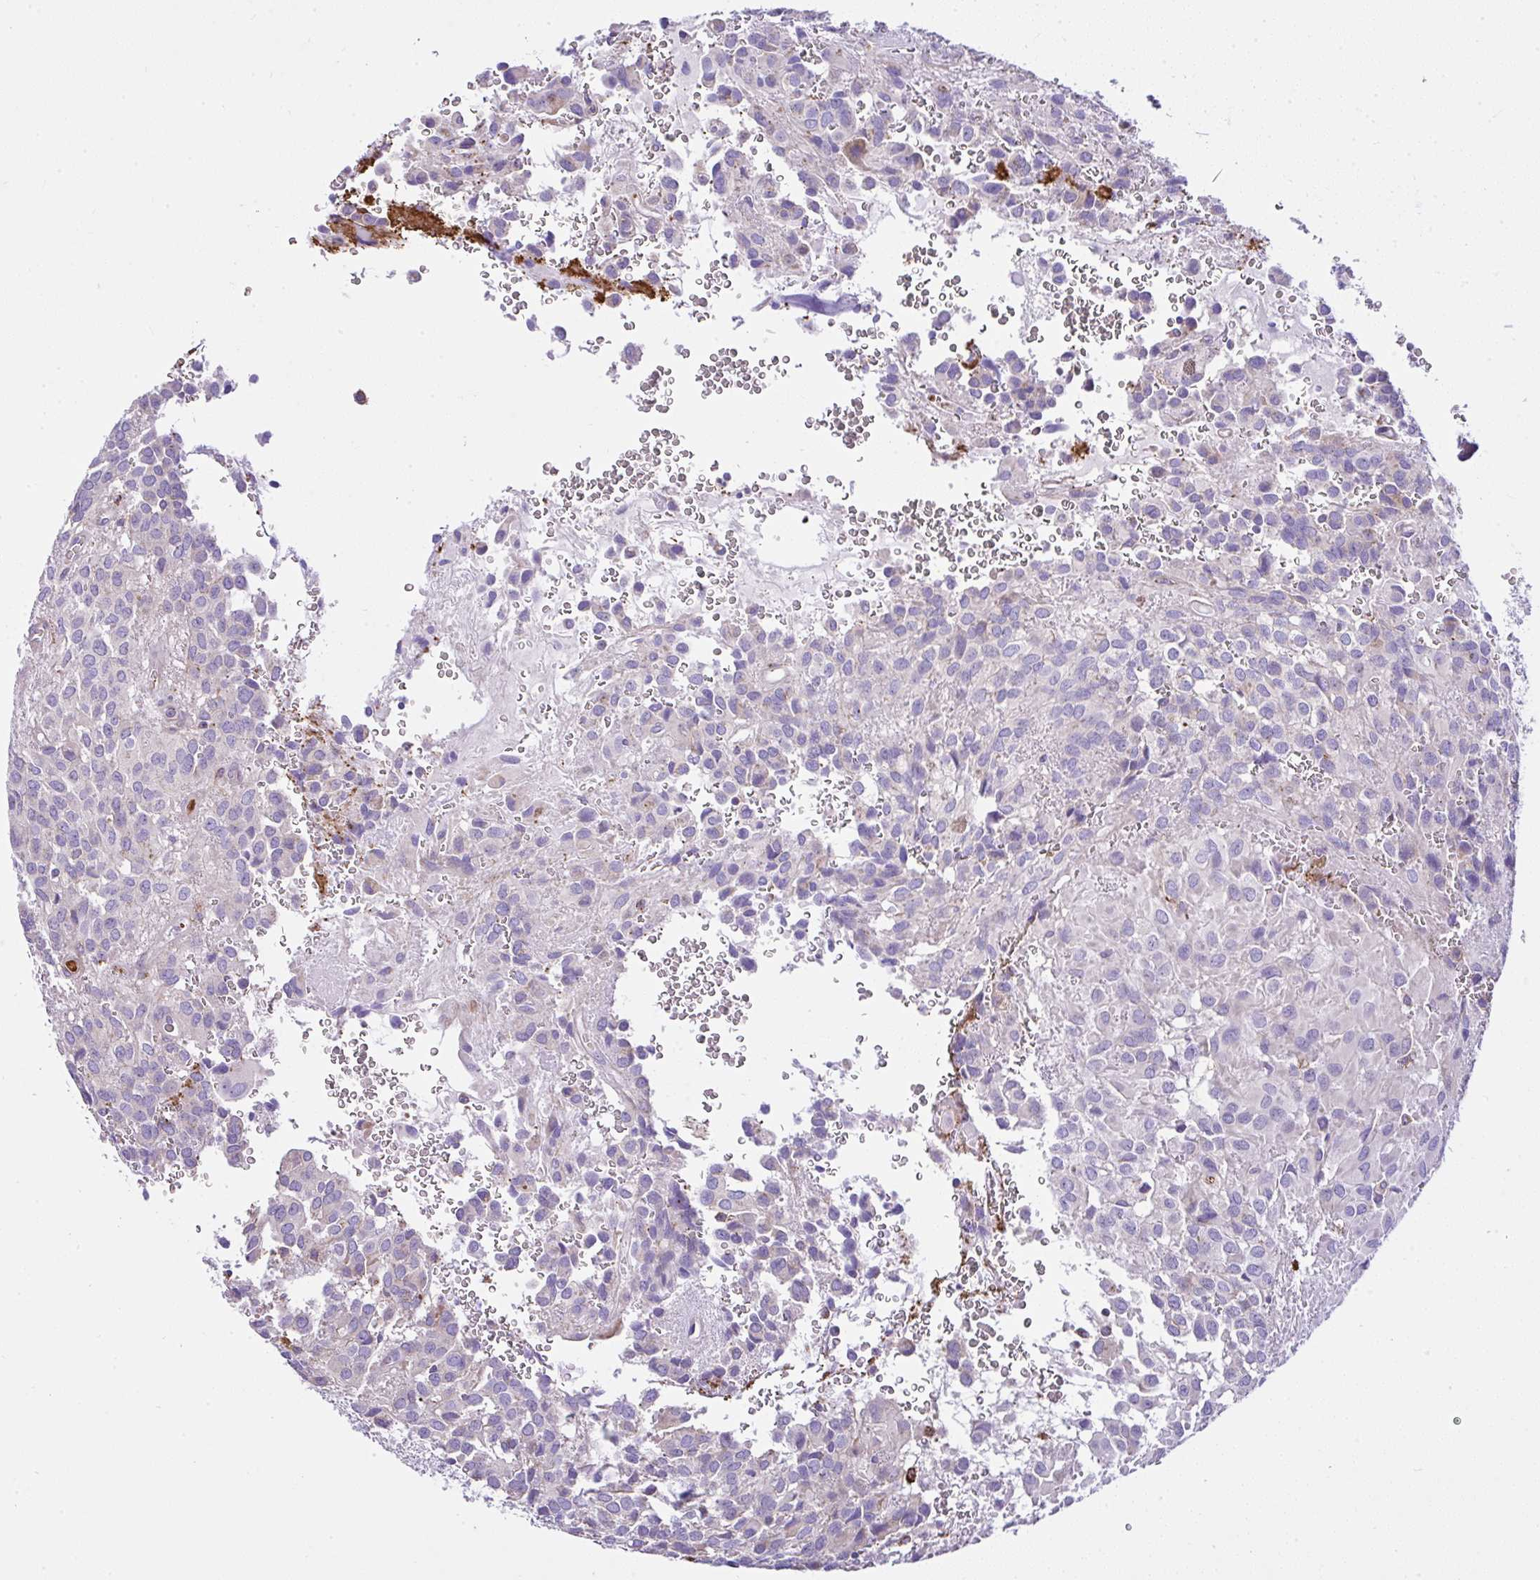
{"staining": {"intensity": "negative", "quantity": "none", "location": "none"}, "tissue": "glioma", "cell_type": "Tumor cells", "image_type": "cancer", "snomed": [{"axis": "morphology", "description": "Glioma, malignant, Low grade"}, {"axis": "topography", "description": "Brain"}], "caption": "Human glioma stained for a protein using IHC reveals no expression in tumor cells.", "gene": "CCDC142", "patient": {"sex": "male", "age": 56}}